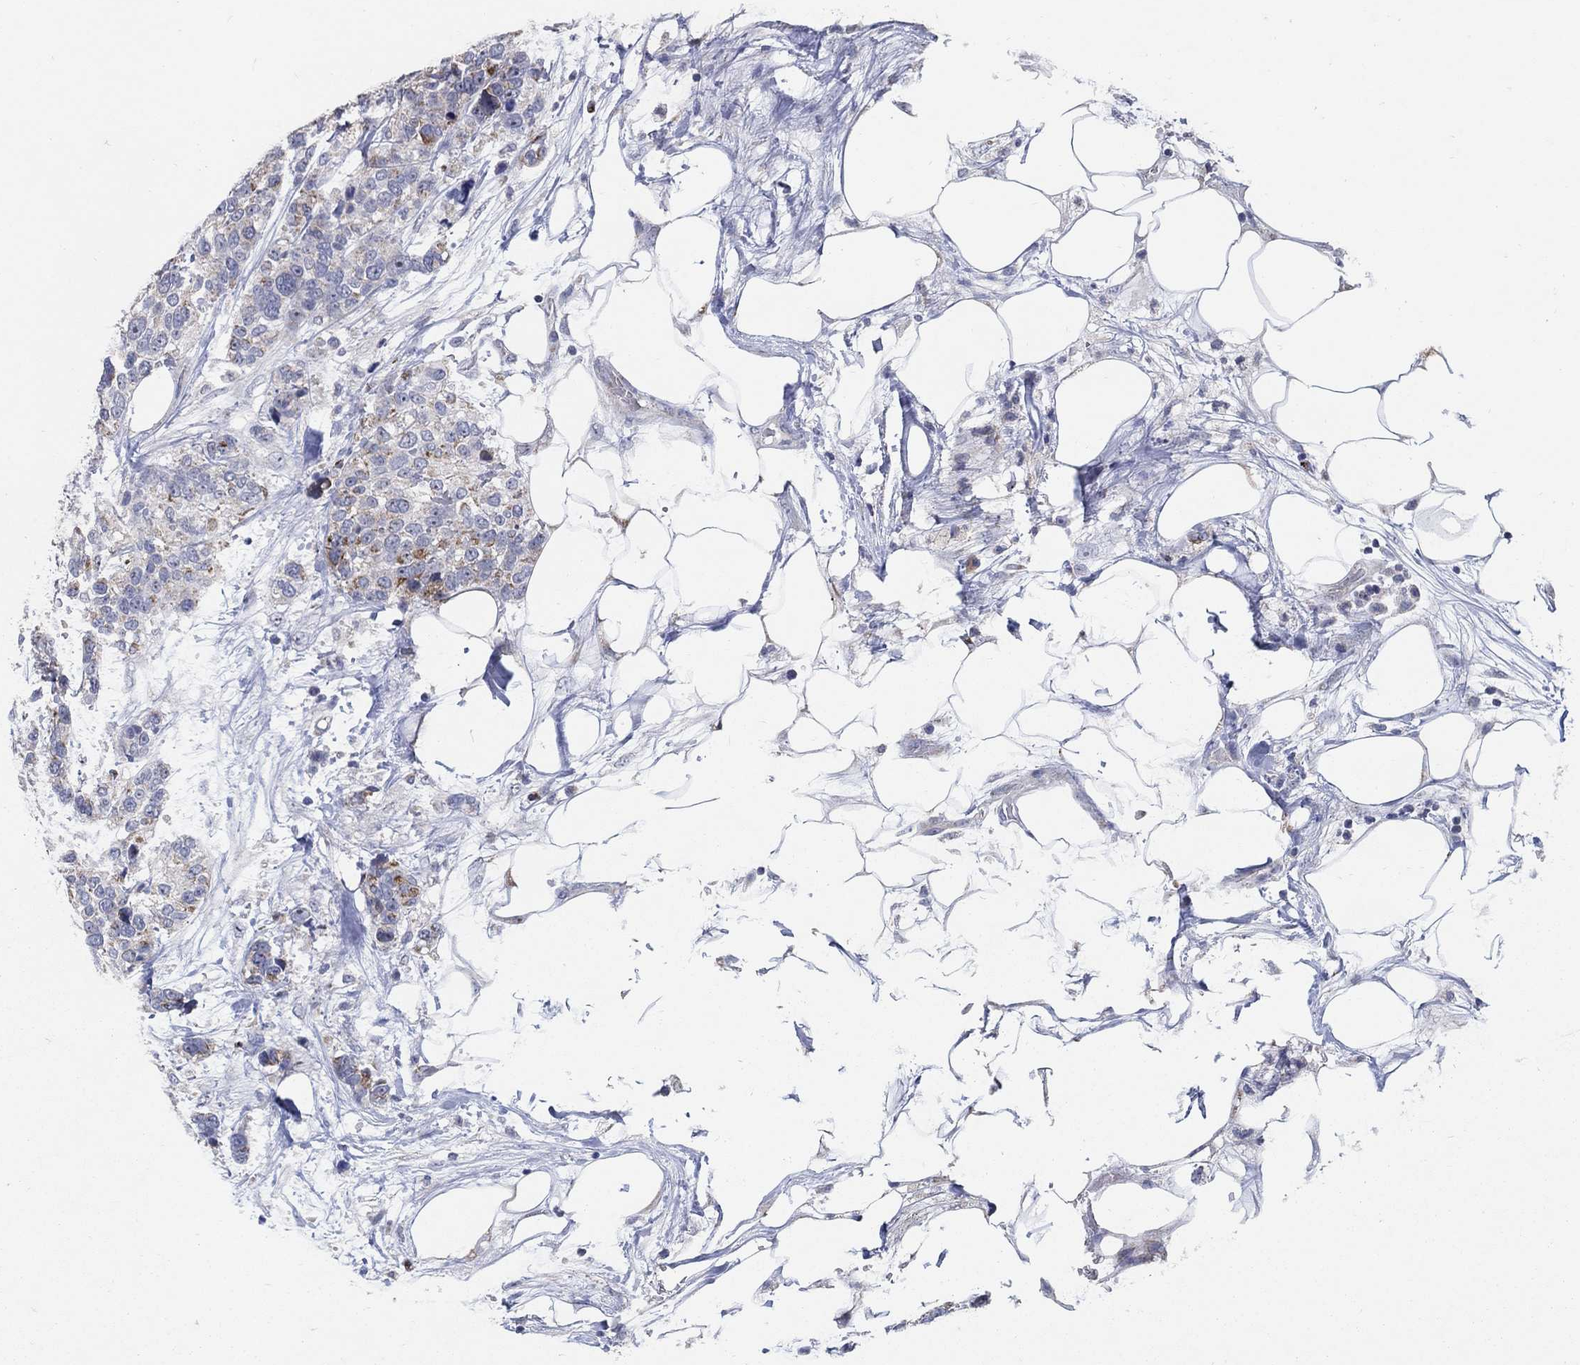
{"staining": {"intensity": "moderate", "quantity": "<25%", "location": "cytoplasmic/membranous"}, "tissue": "urothelial cancer", "cell_type": "Tumor cells", "image_type": "cancer", "snomed": [{"axis": "morphology", "description": "Urothelial carcinoma, High grade"}, {"axis": "topography", "description": "Urinary bladder"}], "caption": "Immunohistochemistry micrograph of human urothelial cancer stained for a protein (brown), which demonstrates low levels of moderate cytoplasmic/membranous expression in approximately <25% of tumor cells.", "gene": "HMX2", "patient": {"sex": "male", "age": 77}}